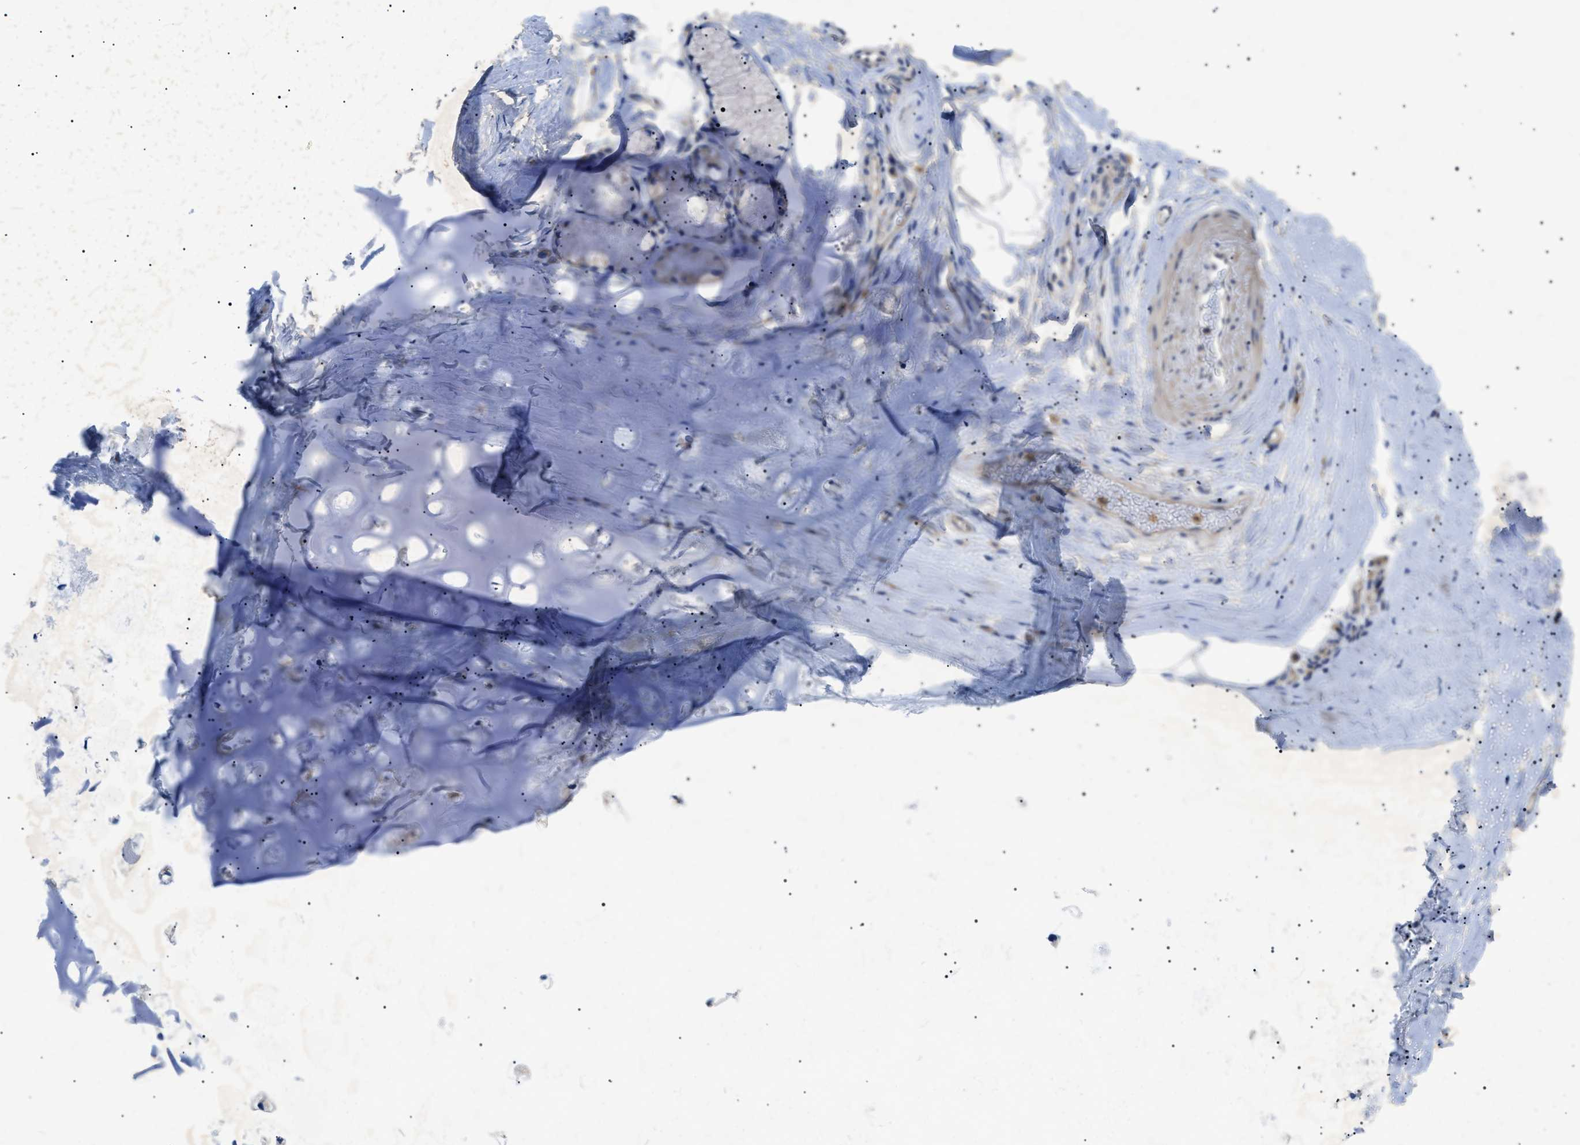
{"staining": {"intensity": "negative", "quantity": "none", "location": "none"}, "tissue": "adipose tissue", "cell_type": "Adipocytes", "image_type": "normal", "snomed": [{"axis": "morphology", "description": "Normal tissue, NOS"}, {"axis": "topography", "description": "Cartilage tissue"}, {"axis": "topography", "description": "Bronchus"}], "caption": "A micrograph of human adipose tissue is negative for staining in adipocytes. The staining is performed using DAB (3,3'-diaminobenzidine) brown chromogen with nuclei counter-stained in using hematoxylin.", "gene": "RIPK1", "patient": {"sex": "female", "age": 53}}